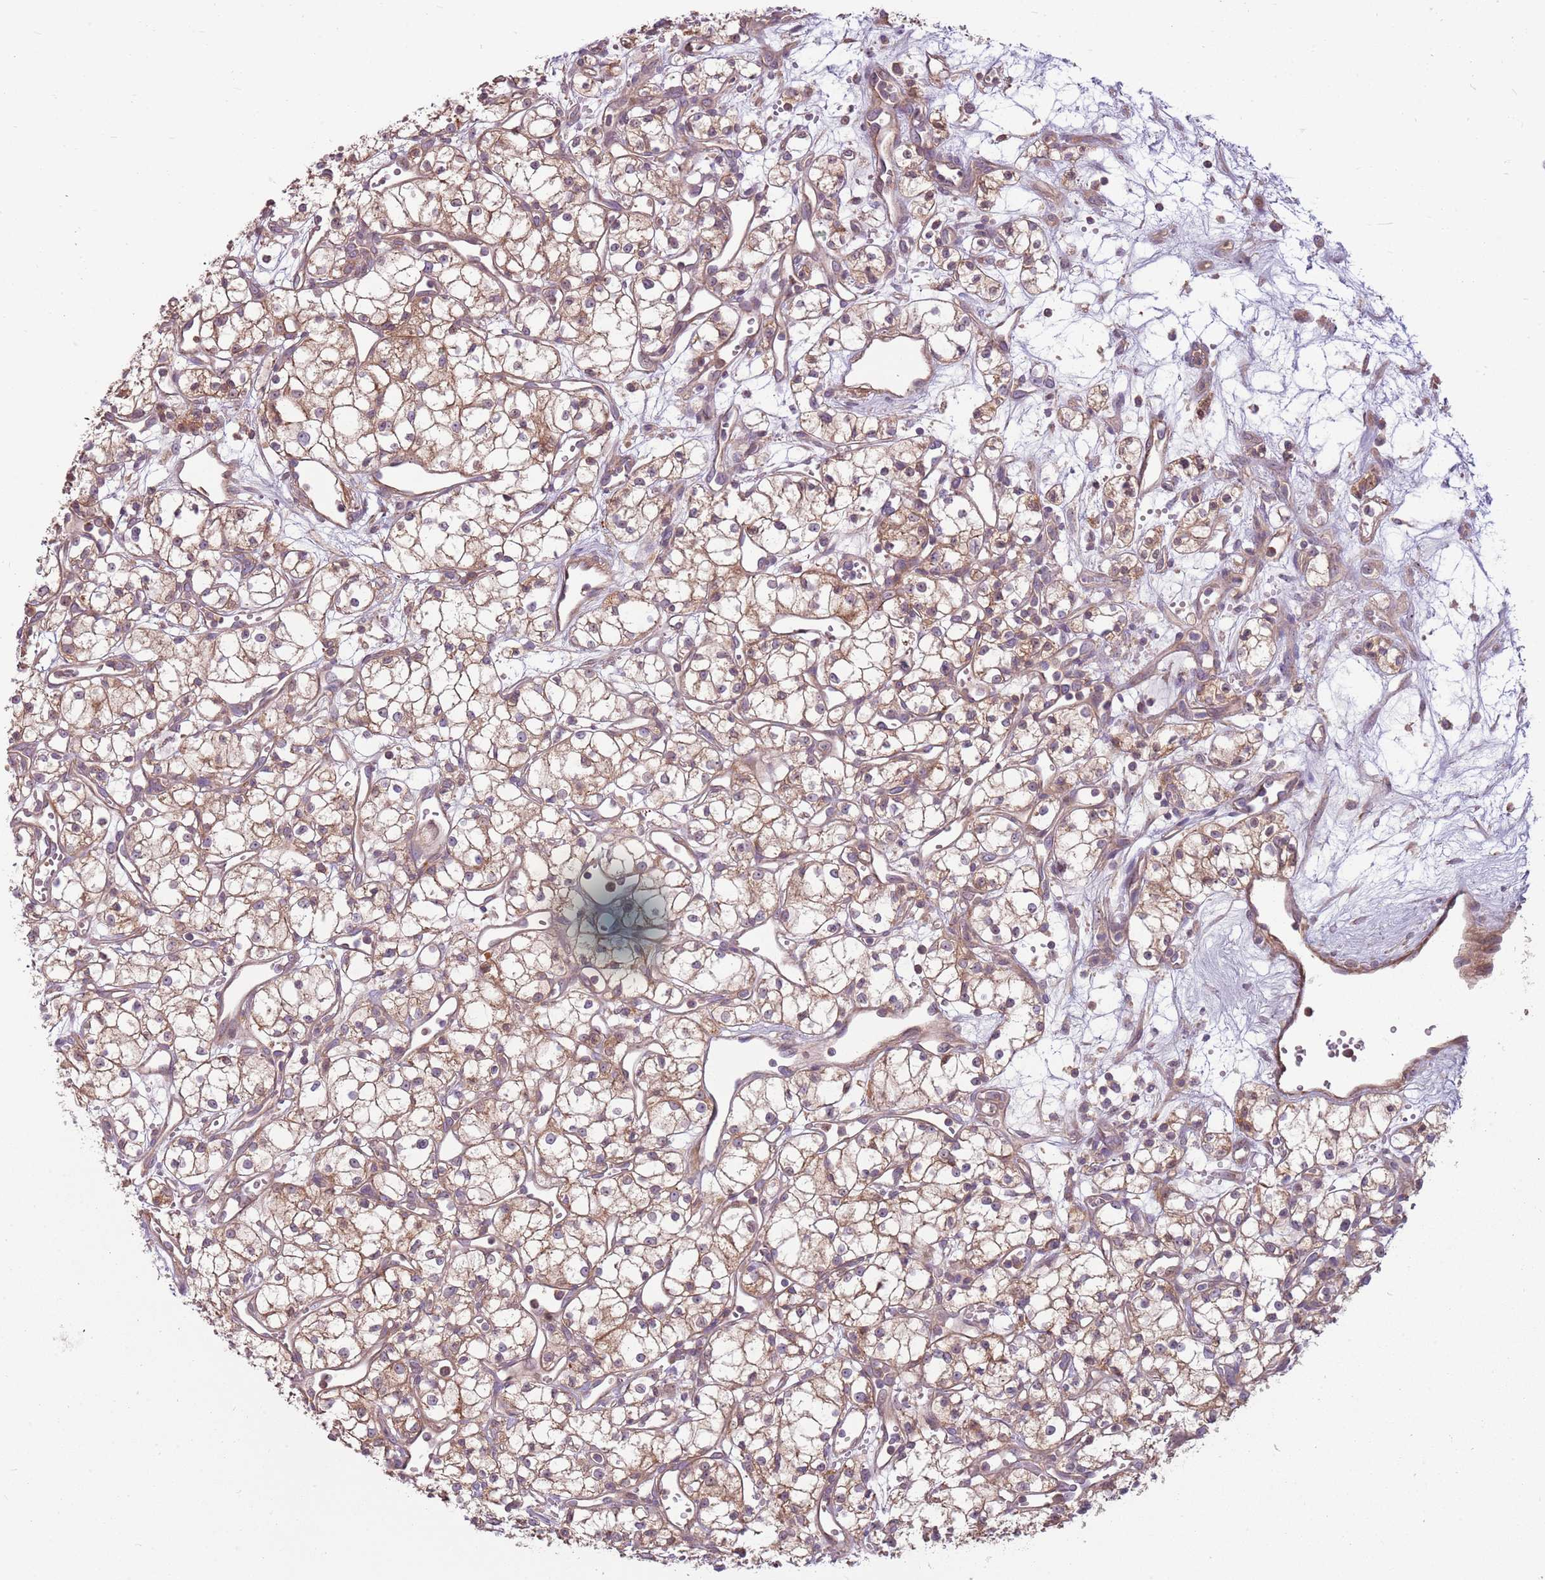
{"staining": {"intensity": "moderate", "quantity": ">75%", "location": "cytoplasmic/membranous"}, "tissue": "renal cancer", "cell_type": "Tumor cells", "image_type": "cancer", "snomed": [{"axis": "morphology", "description": "Adenocarcinoma, NOS"}, {"axis": "topography", "description": "Kidney"}], "caption": "Immunohistochemical staining of human renal cancer (adenocarcinoma) demonstrates medium levels of moderate cytoplasmic/membranous expression in about >75% of tumor cells.", "gene": "RPL21", "patient": {"sex": "male", "age": 59}}